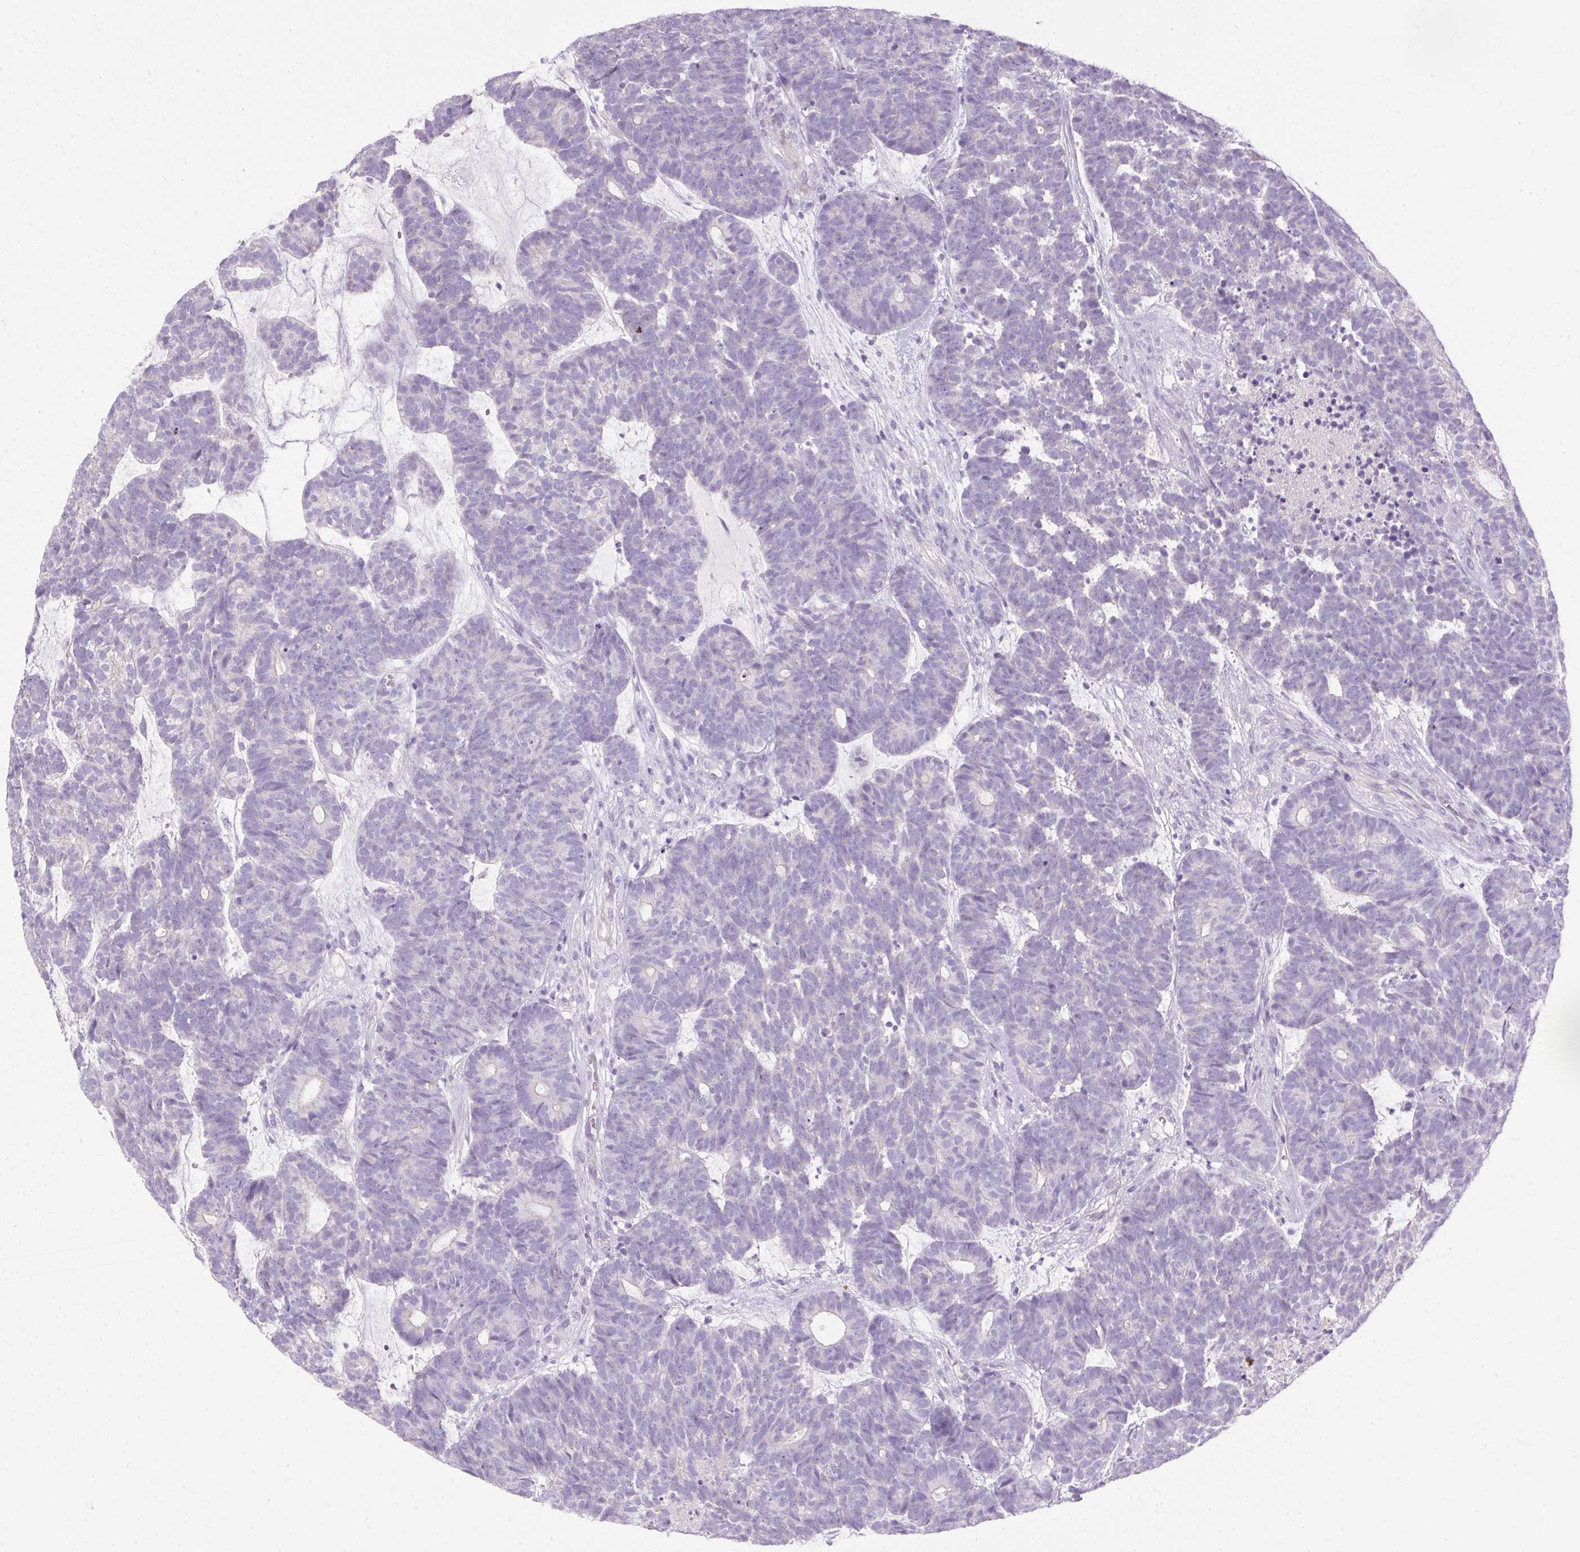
{"staining": {"intensity": "negative", "quantity": "none", "location": "none"}, "tissue": "head and neck cancer", "cell_type": "Tumor cells", "image_type": "cancer", "snomed": [{"axis": "morphology", "description": "Adenocarcinoma, NOS"}, {"axis": "topography", "description": "Head-Neck"}], "caption": "This is an immunohistochemistry histopathology image of head and neck adenocarcinoma. There is no positivity in tumor cells.", "gene": "HSD11B1", "patient": {"sex": "female", "age": 81}}